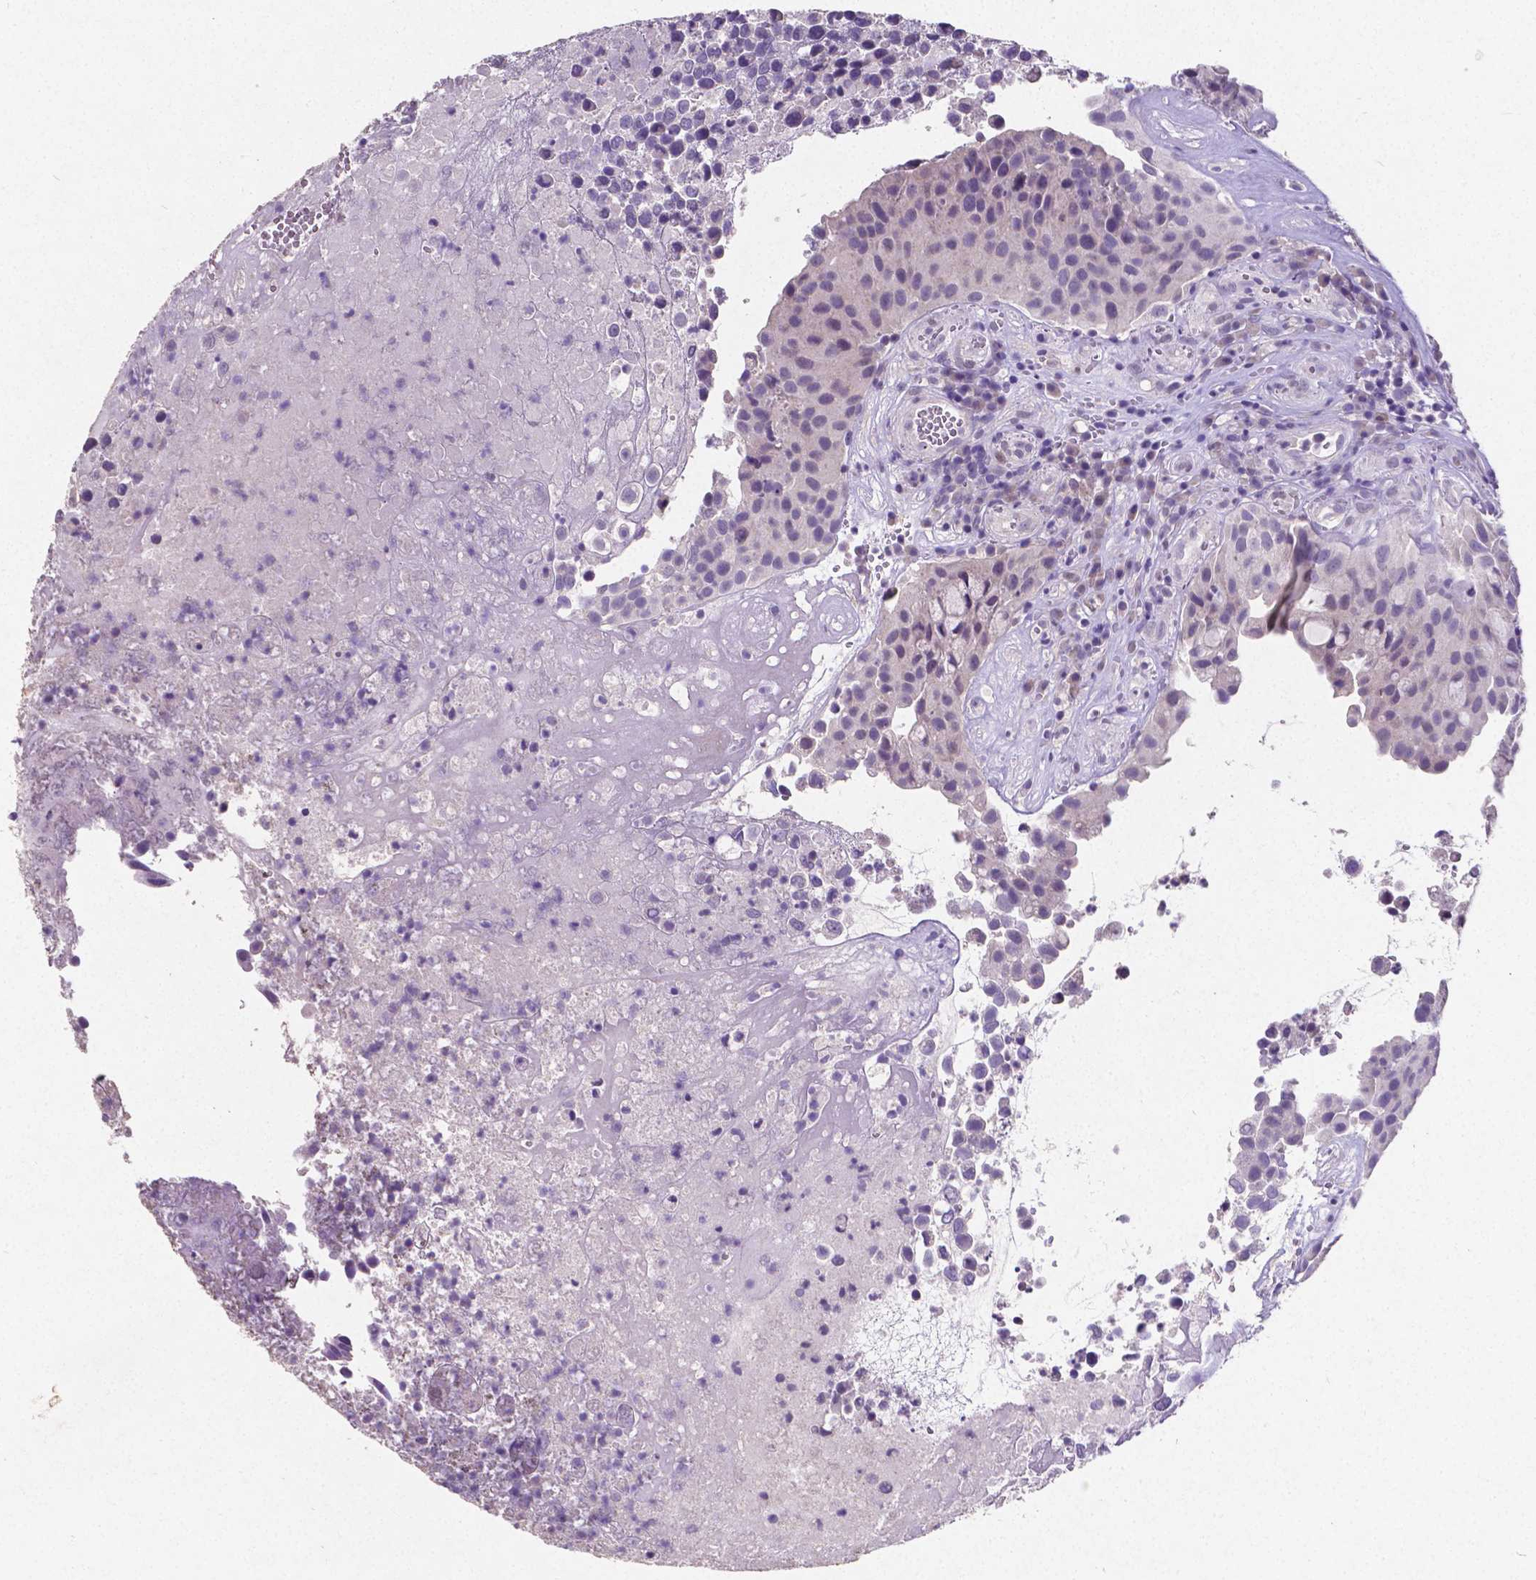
{"staining": {"intensity": "negative", "quantity": "none", "location": "none"}, "tissue": "urothelial cancer", "cell_type": "Tumor cells", "image_type": "cancer", "snomed": [{"axis": "morphology", "description": "Urothelial carcinoma, Low grade"}, {"axis": "topography", "description": "Urinary bladder"}], "caption": "There is no significant expression in tumor cells of urothelial cancer.", "gene": "SATB2", "patient": {"sex": "male", "age": 76}}